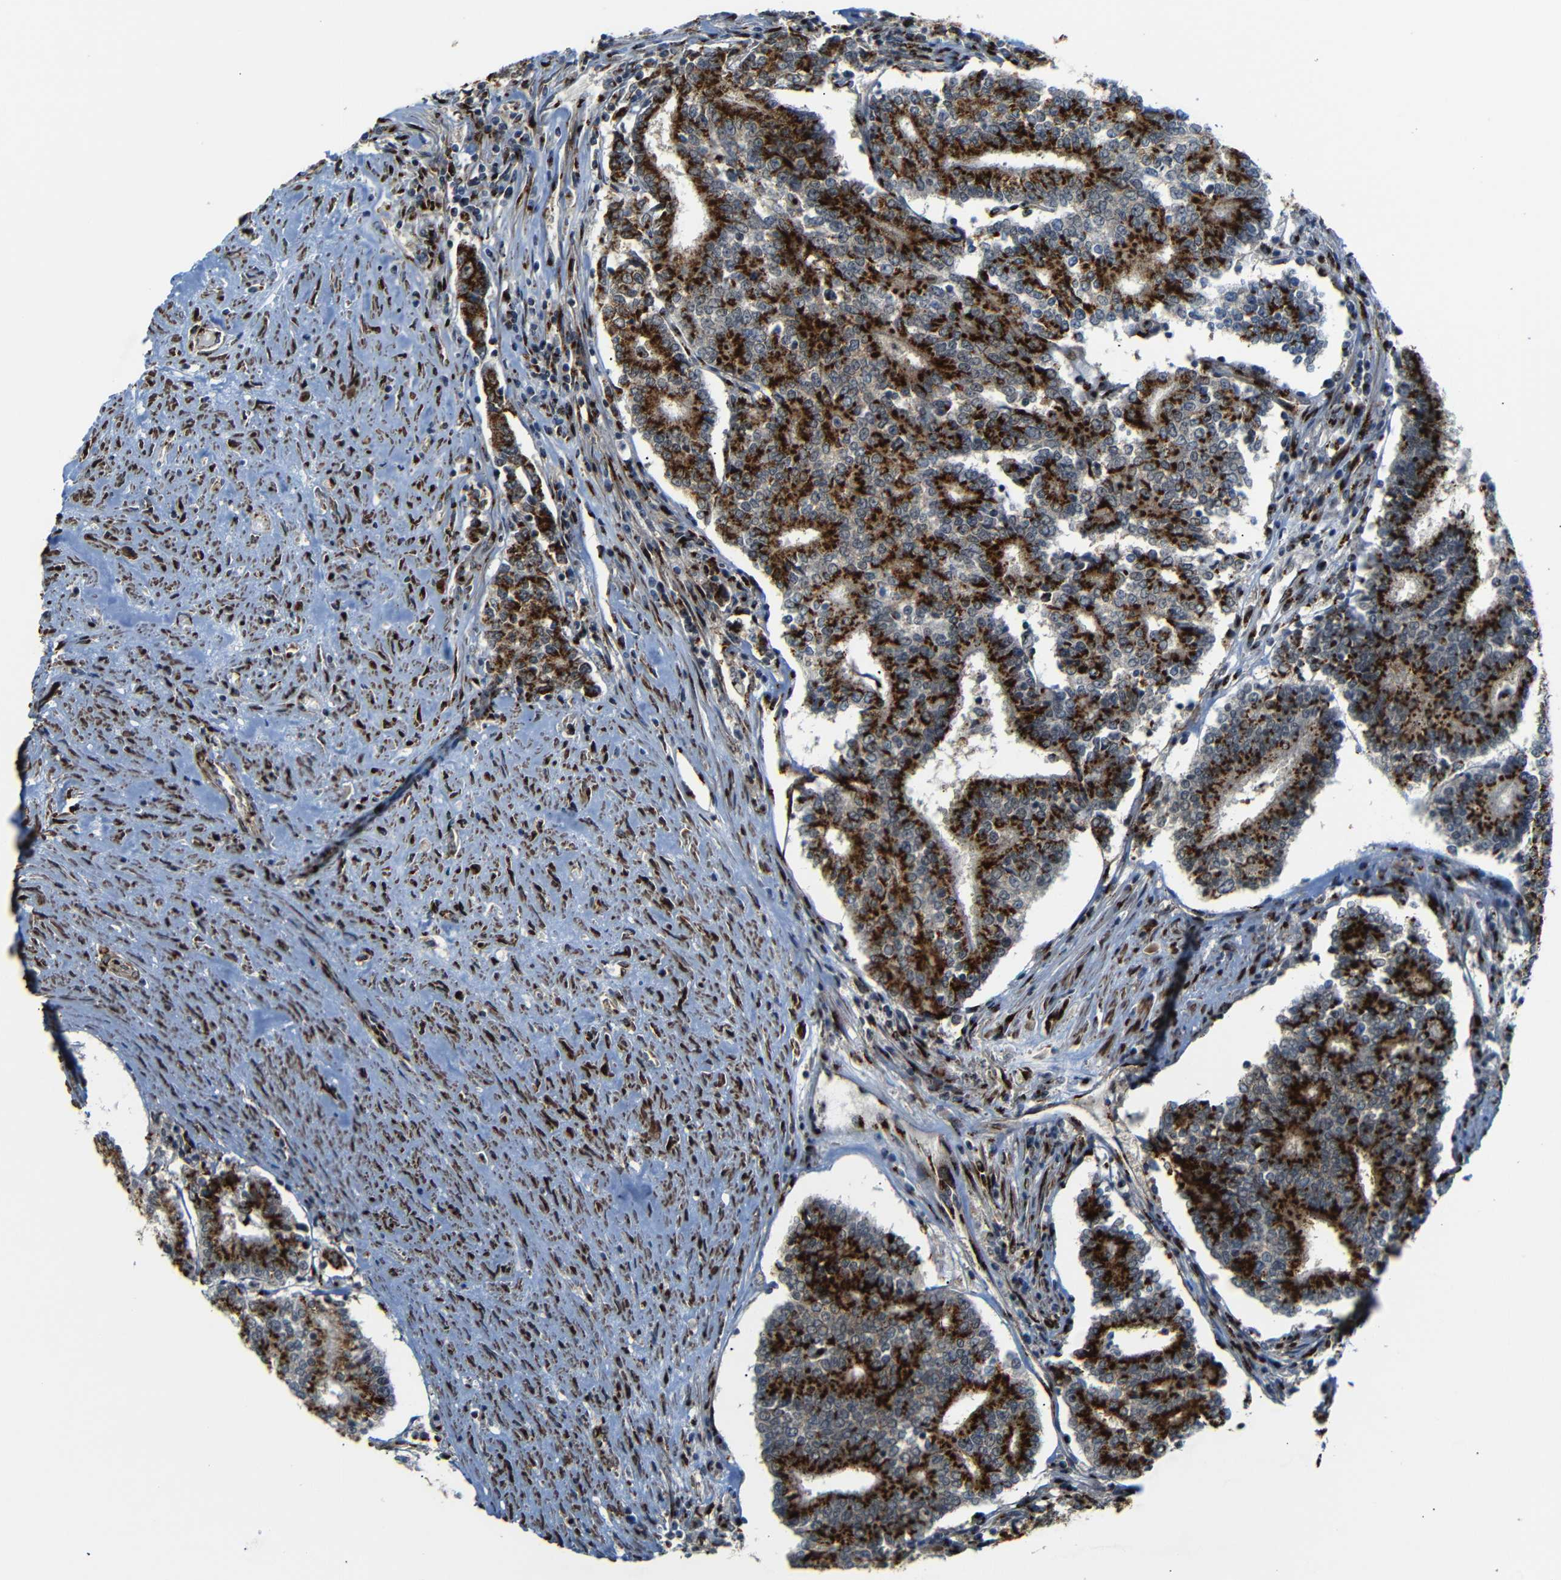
{"staining": {"intensity": "strong", "quantity": ">75%", "location": "cytoplasmic/membranous"}, "tissue": "prostate cancer", "cell_type": "Tumor cells", "image_type": "cancer", "snomed": [{"axis": "morphology", "description": "Normal tissue, NOS"}, {"axis": "morphology", "description": "Adenocarcinoma, High grade"}, {"axis": "topography", "description": "Prostate"}, {"axis": "topography", "description": "Seminal veicle"}], "caption": "Protein expression analysis of adenocarcinoma (high-grade) (prostate) exhibits strong cytoplasmic/membranous staining in about >75% of tumor cells.", "gene": "TGOLN2", "patient": {"sex": "male", "age": 55}}